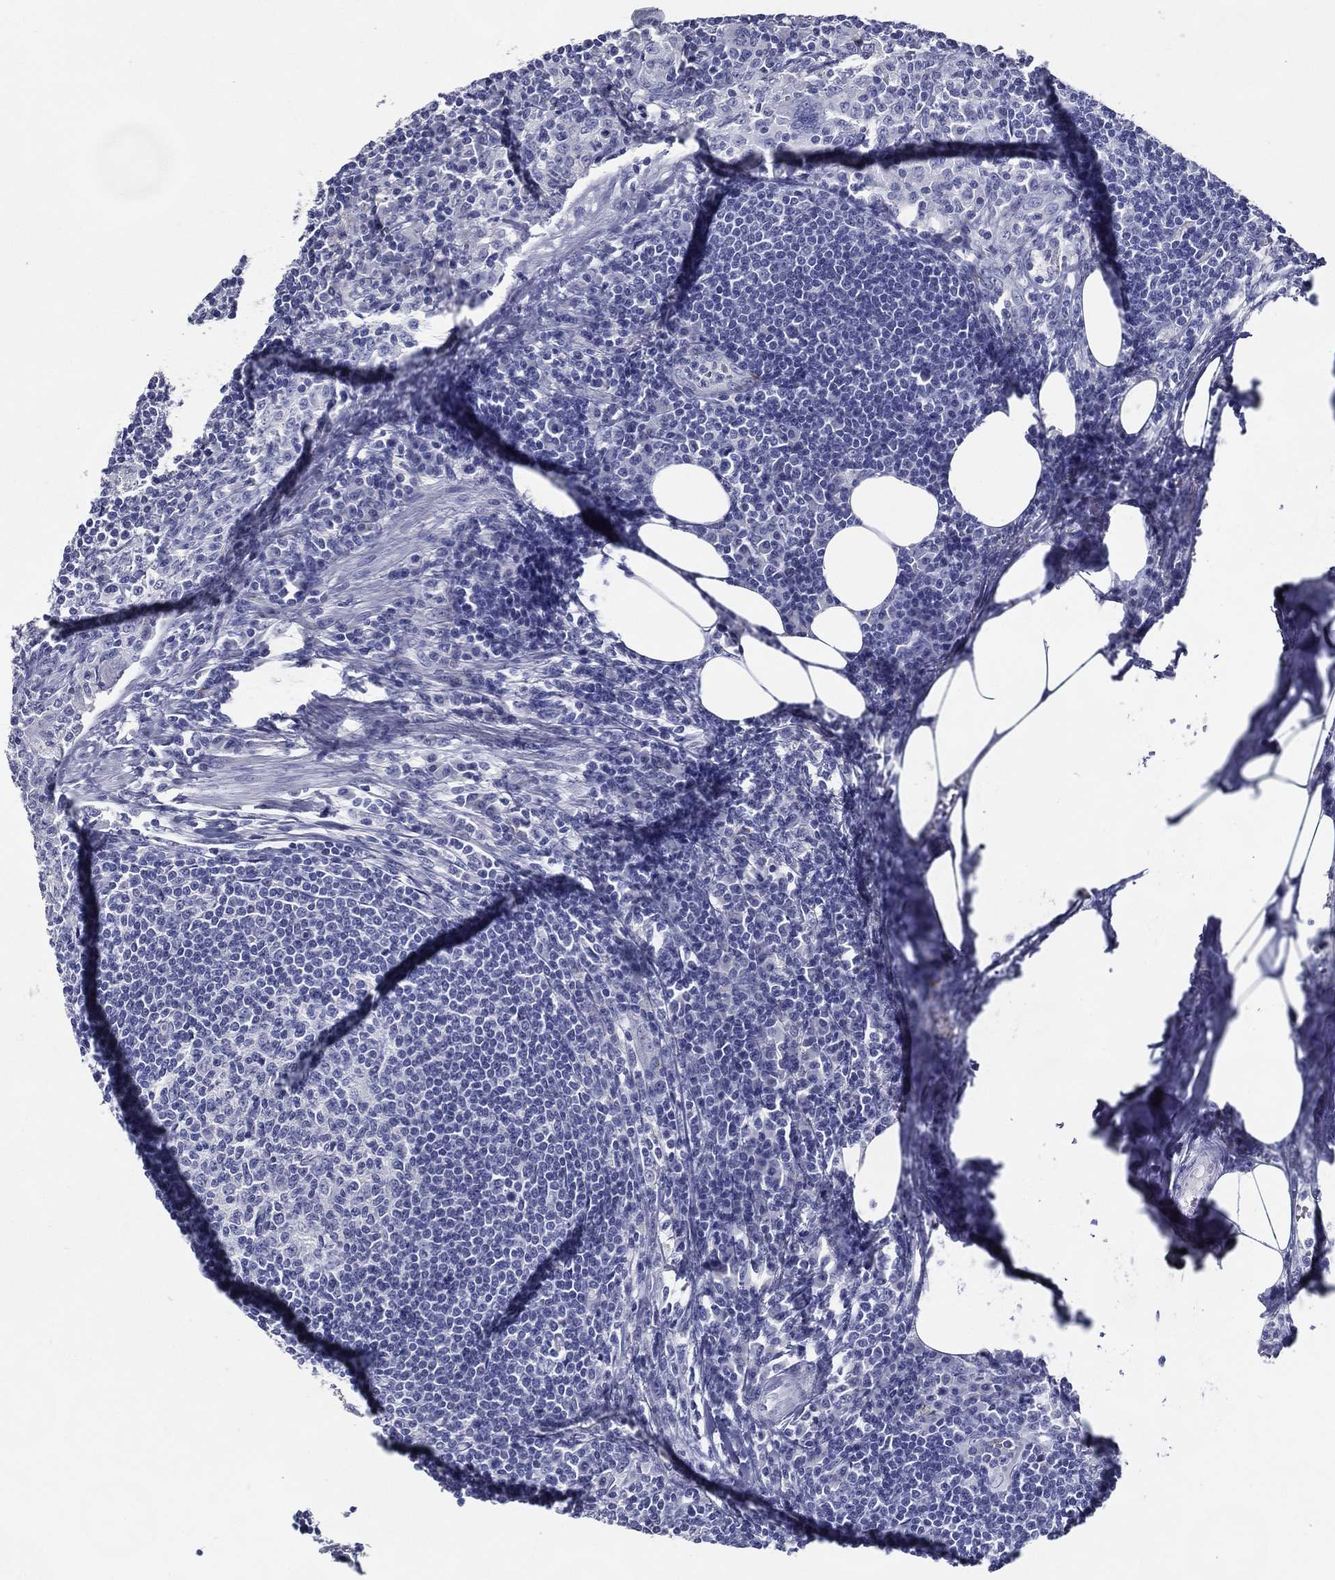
{"staining": {"intensity": "negative", "quantity": "none", "location": "none"}, "tissue": "lymph node", "cell_type": "Germinal center cells", "image_type": "normal", "snomed": [{"axis": "morphology", "description": "Normal tissue, NOS"}, {"axis": "topography", "description": "Lymph node"}, {"axis": "topography", "description": "Salivary gland"}], "caption": "Immunohistochemistry photomicrograph of normal lymph node stained for a protein (brown), which displays no positivity in germinal center cells.", "gene": "ACE2", "patient": {"sex": "male", "age": 83}}